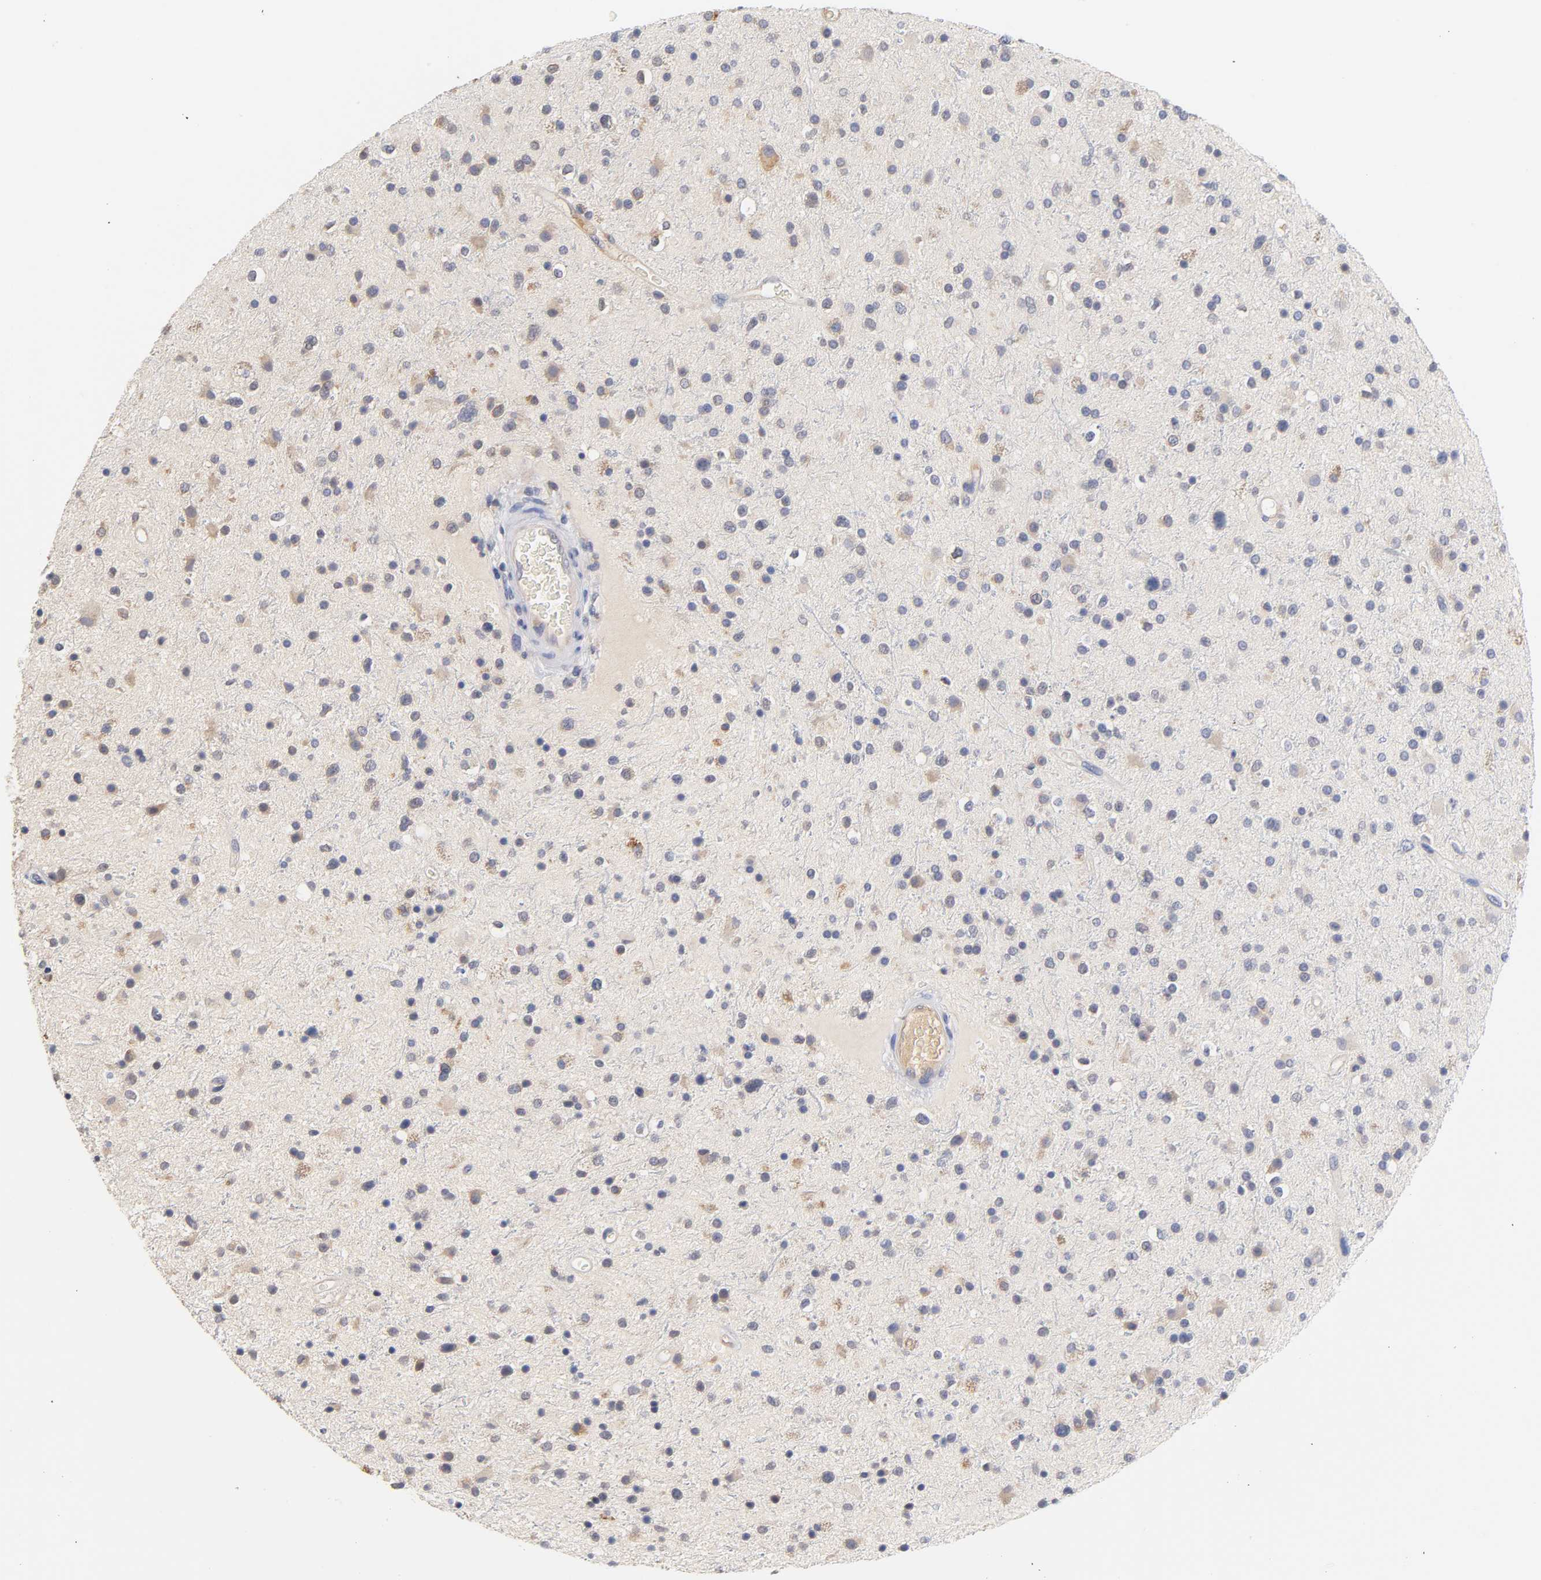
{"staining": {"intensity": "weak", "quantity": "25%-75%", "location": "cytoplasmic/membranous"}, "tissue": "glioma", "cell_type": "Tumor cells", "image_type": "cancer", "snomed": [{"axis": "morphology", "description": "Glioma, malignant, High grade"}, {"axis": "topography", "description": "Brain"}], "caption": "Human glioma stained with a brown dye displays weak cytoplasmic/membranous positive positivity in about 25%-75% of tumor cells.", "gene": "RPS29", "patient": {"sex": "male", "age": 33}}